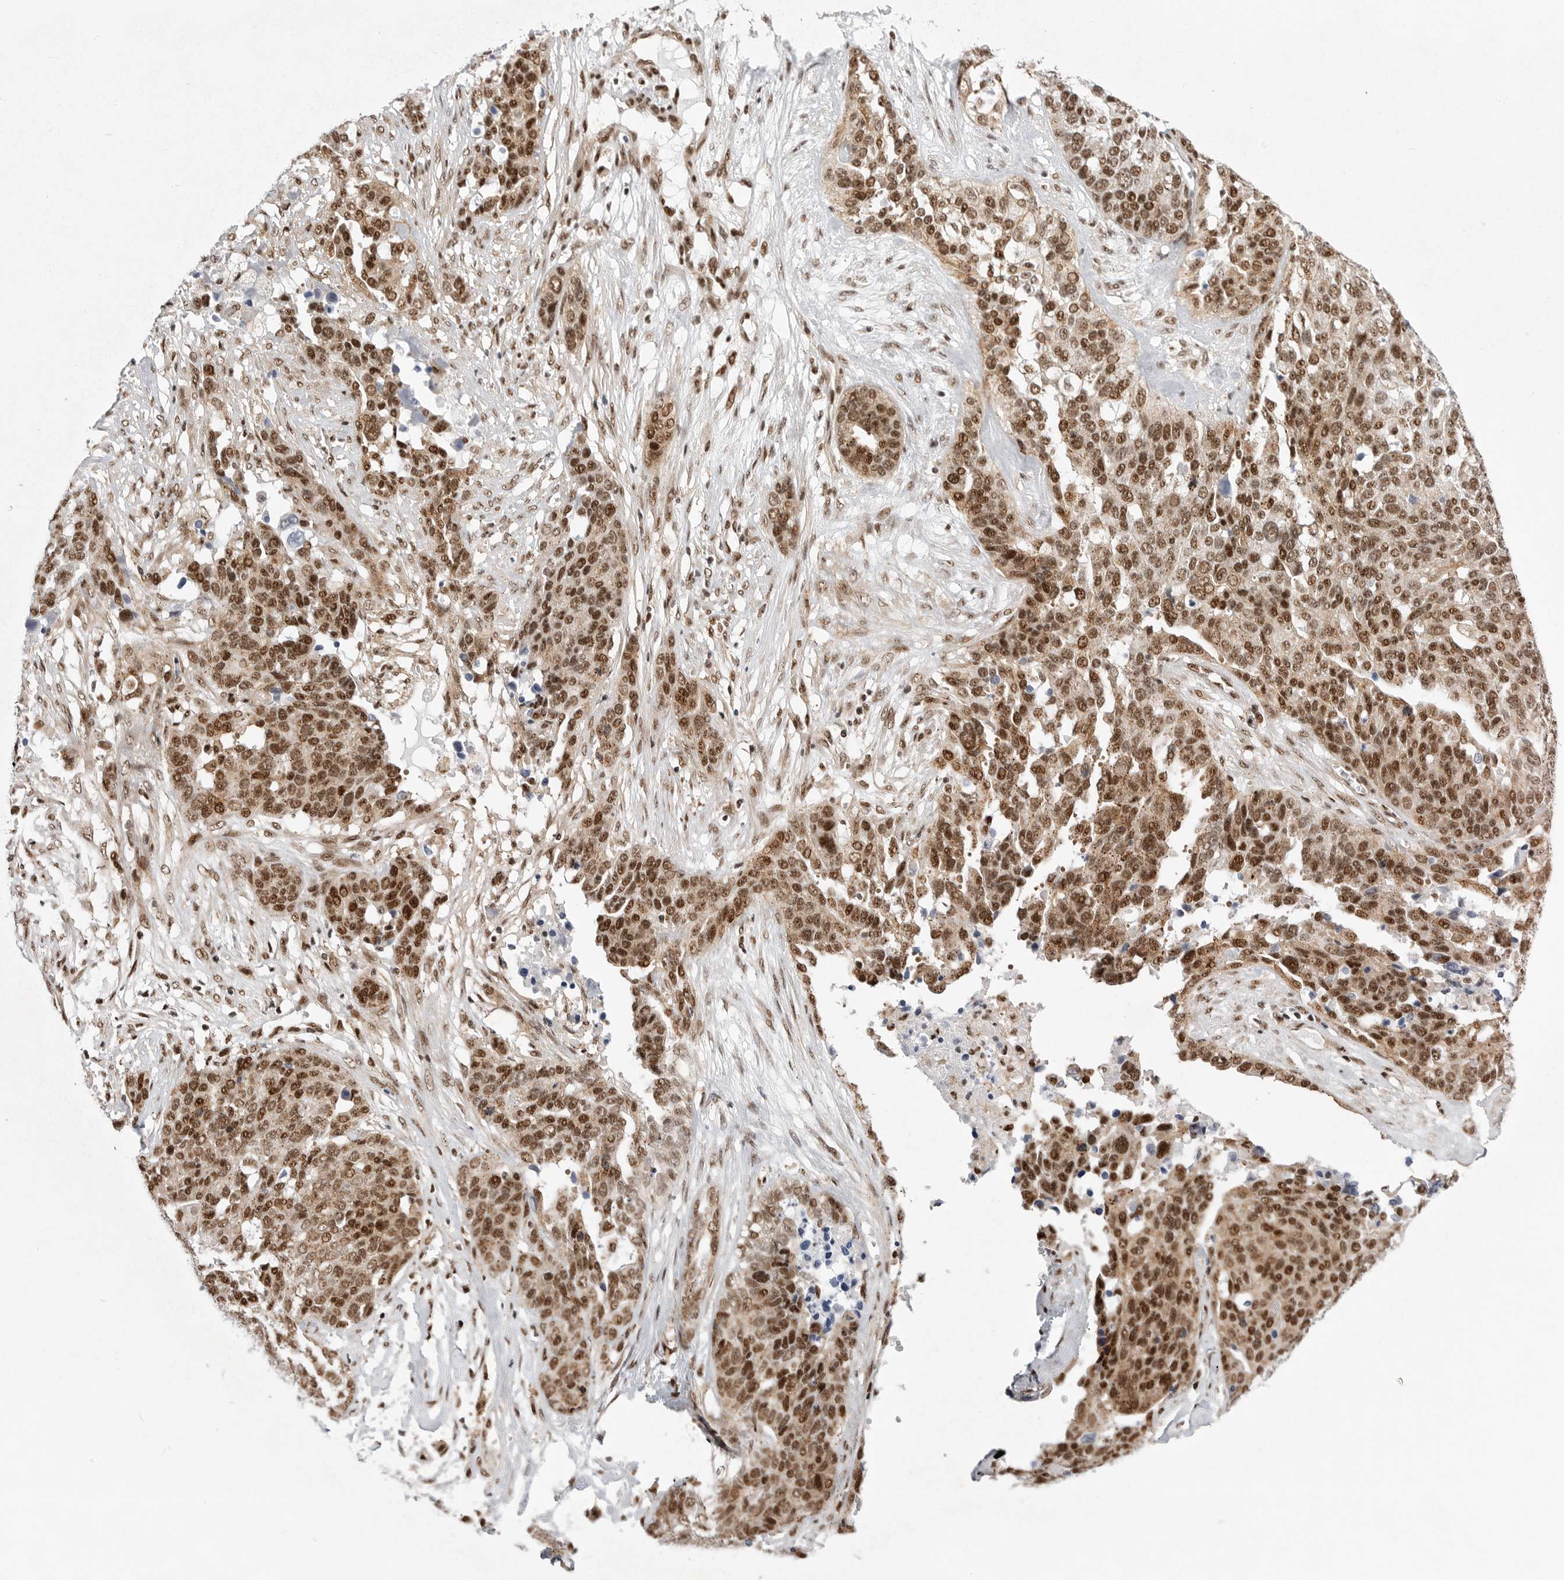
{"staining": {"intensity": "strong", "quantity": ">75%", "location": "nuclear"}, "tissue": "ovarian cancer", "cell_type": "Tumor cells", "image_type": "cancer", "snomed": [{"axis": "morphology", "description": "Cystadenocarcinoma, serous, NOS"}, {"axis": "topography", "description": "Ovary"}], "caption": "Human ovarian cancer stained for a protein (brown) demonstrates strong nuclear positive expression in about >75% of tumor cells.", "gene": "GPATCH2", "patient": {"sex": "female", "age": 44}}